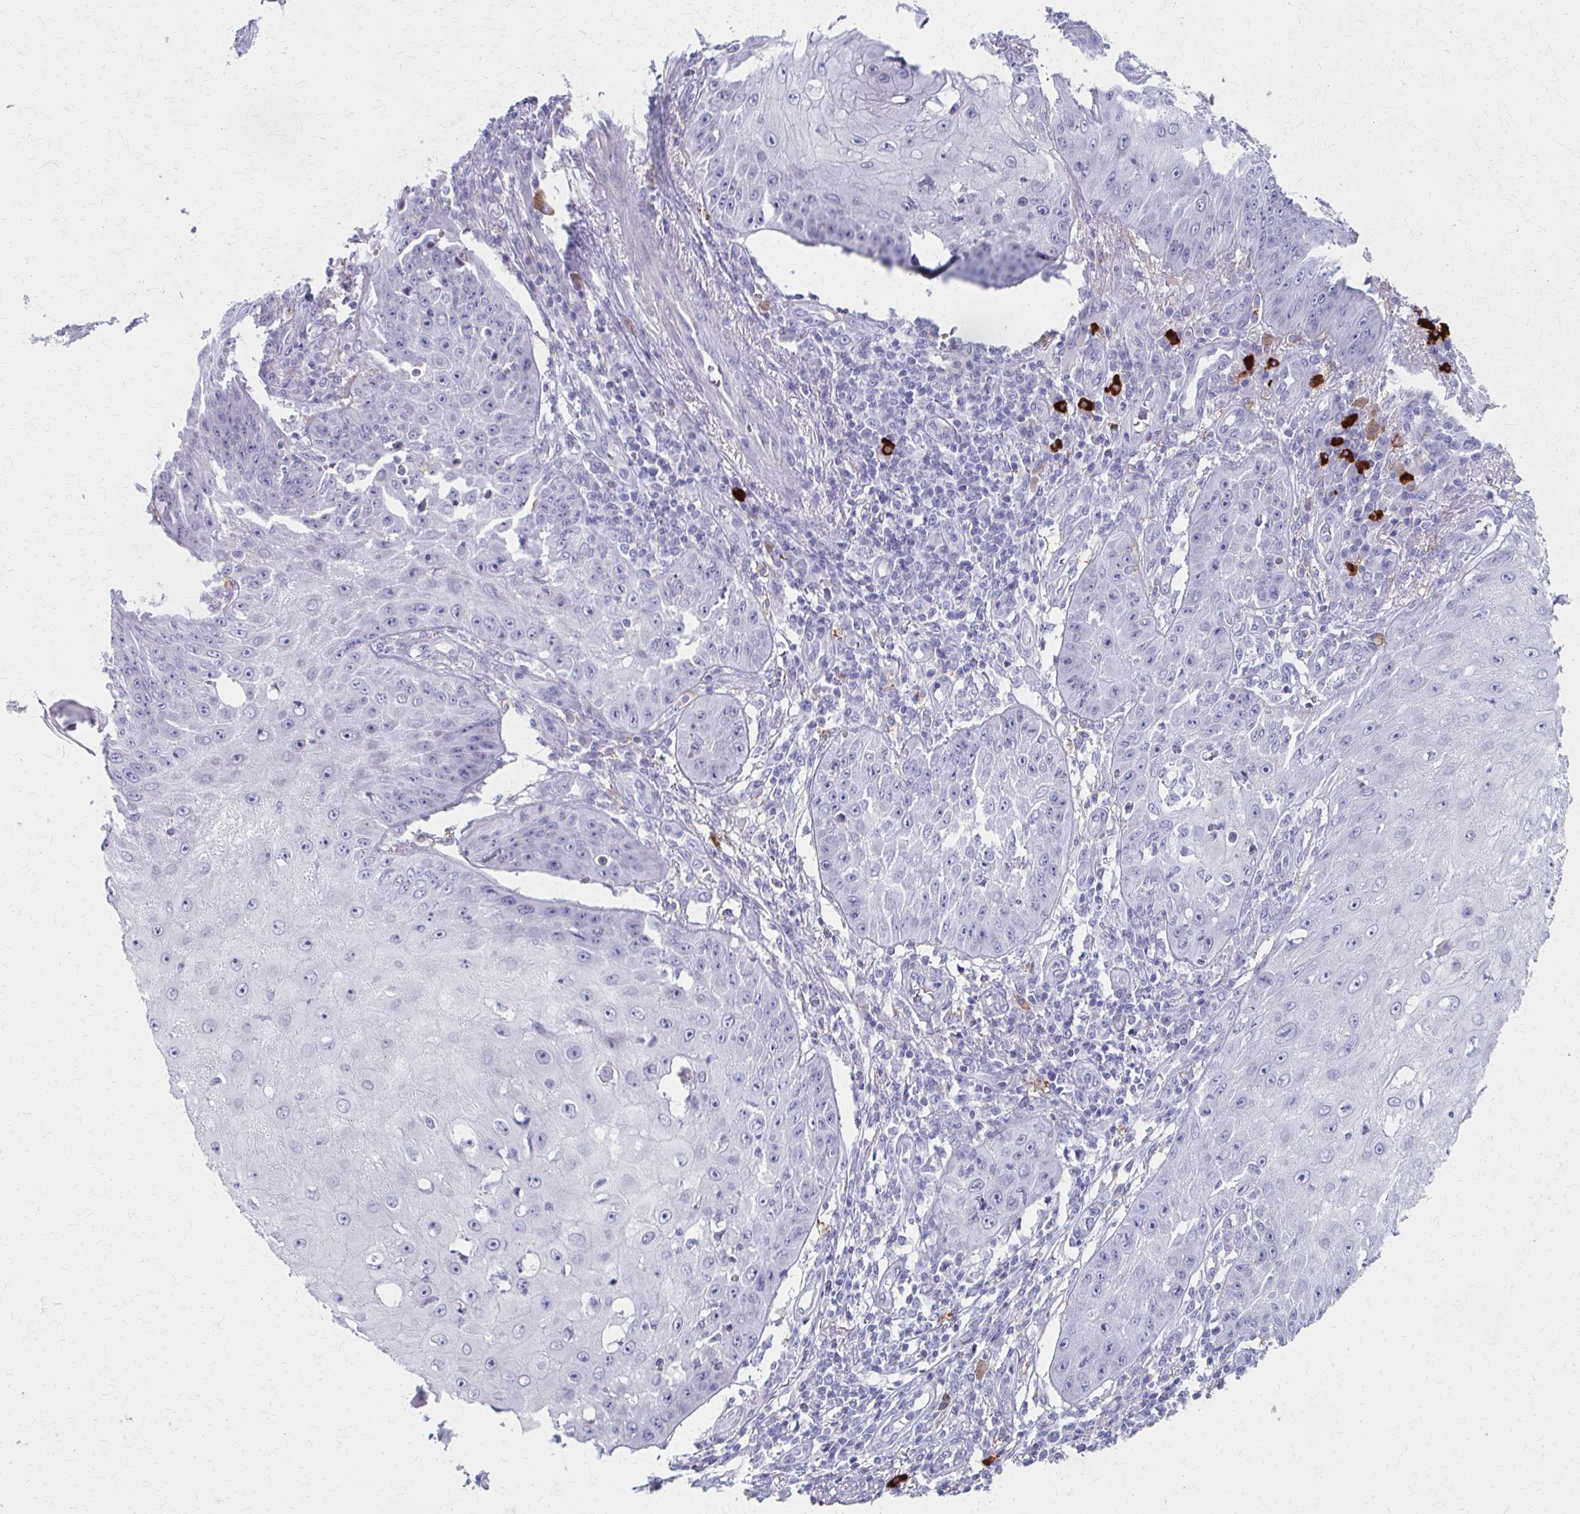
{"staining": {"intensity": "negative", "quantity": "none", "location": "none"}, "tissue": "skin cancer", "cell_type": "Tumor cells", "image_type": "cancer", "snomed": [{"axis": "morphology", "description": "Squamous cell carcinoma, NOS"}, {"axis": "topography", "description": "Skin"}], "caption": "Protein analysis of skin cancer exhibits no significant positivity in tumor cells.", "gene": "MS4A2", "patient": {"sex": "male", "age": 70}}